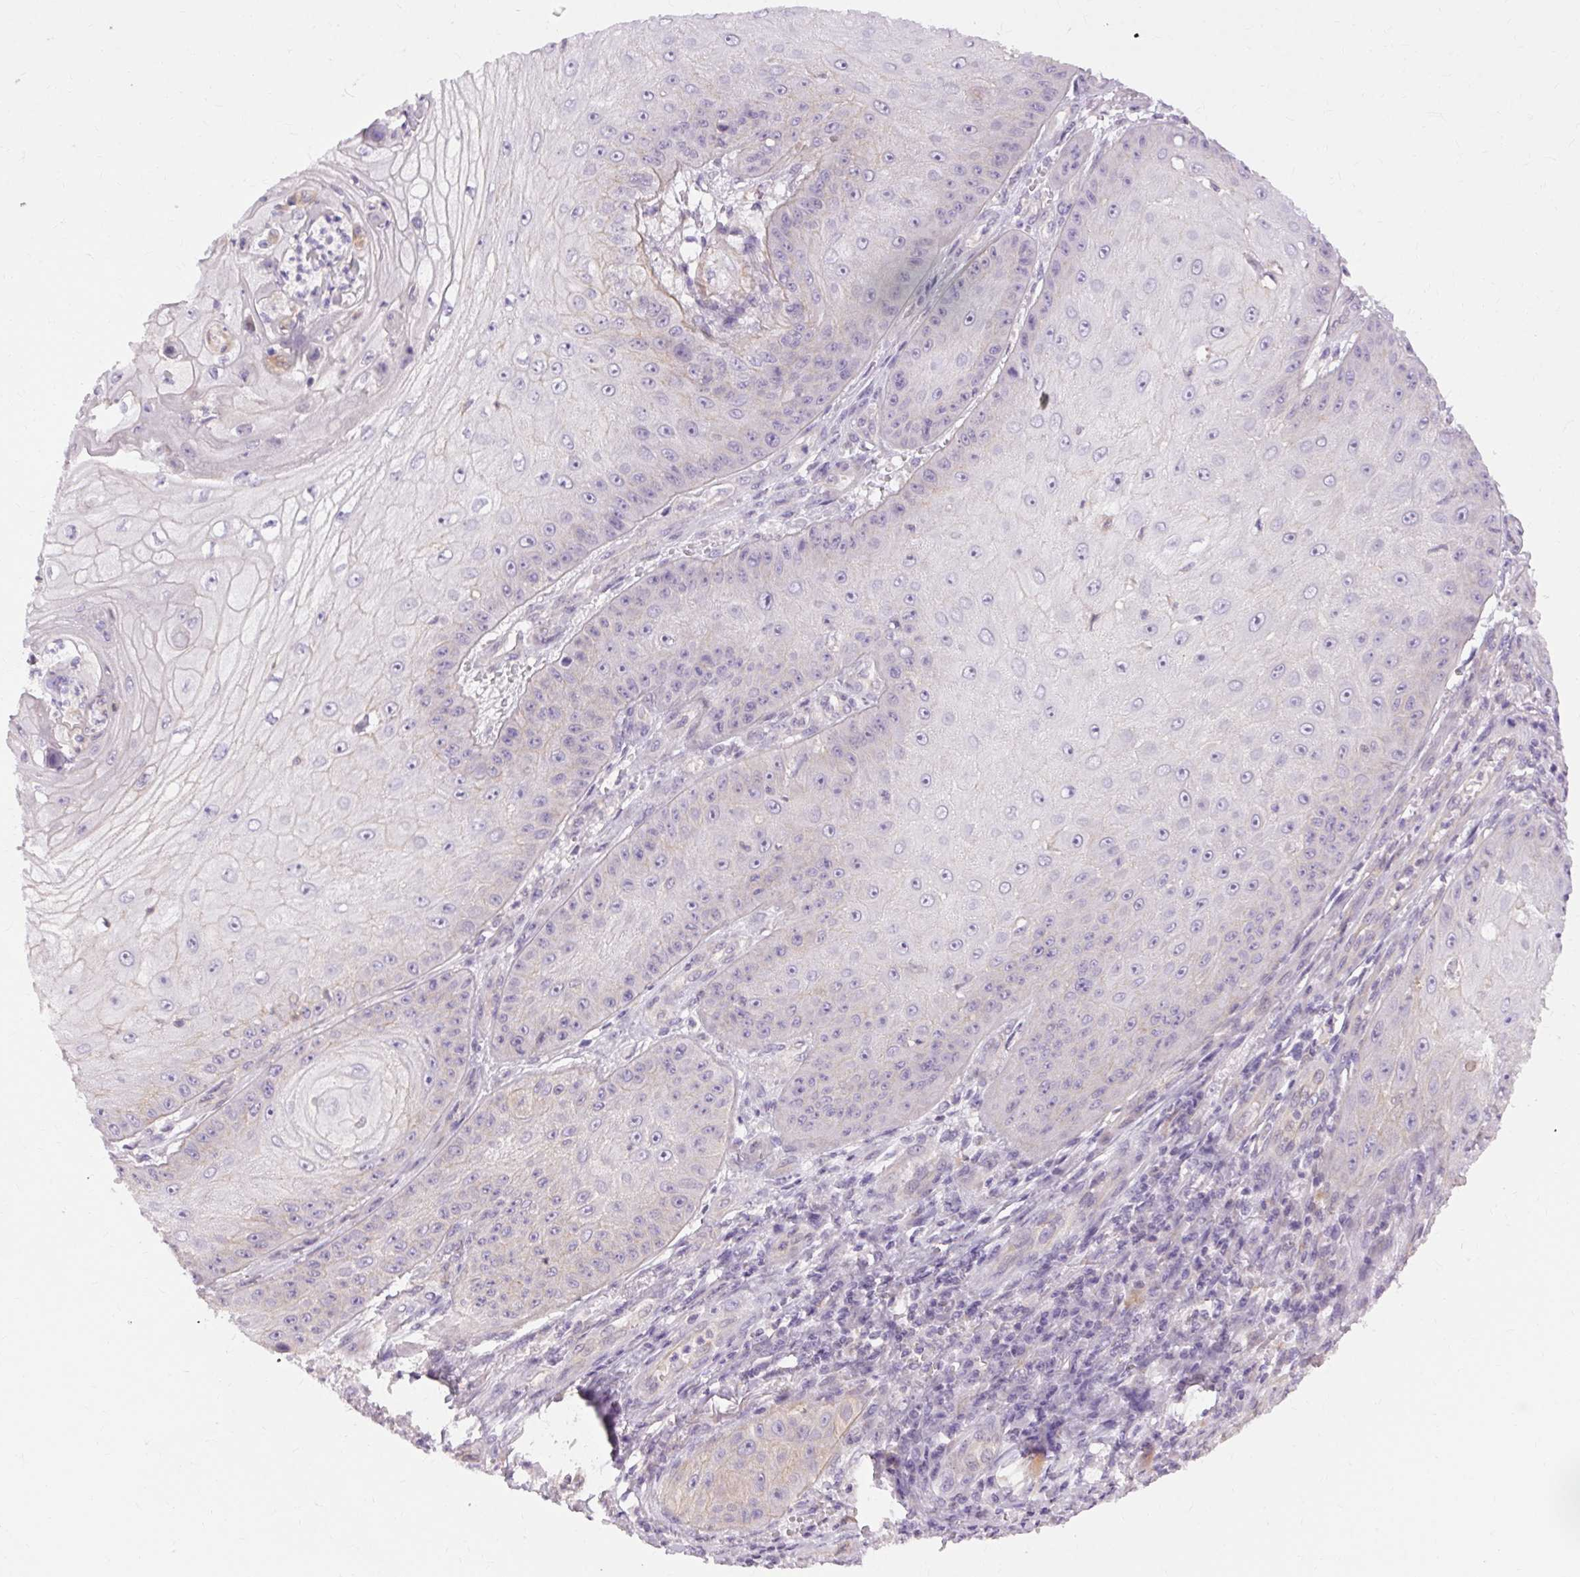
{"staining": {"intensity": "negative", "quantity": "none", "location": "none"}, "tissue": "skin cancer", "cell_type": "Tumor cells", "image_type": "cancer", "snomed": [{"axis": "morphology", "description": "Squamous cell carcinoma, NOS"}, {"axis": "topography", "description": "Skin"}], "caption": "Tumor cells show no significant protein staining in skin cancer.", "gene": "TM6SF1", "patient": {"sex": "male", "age": 70}}